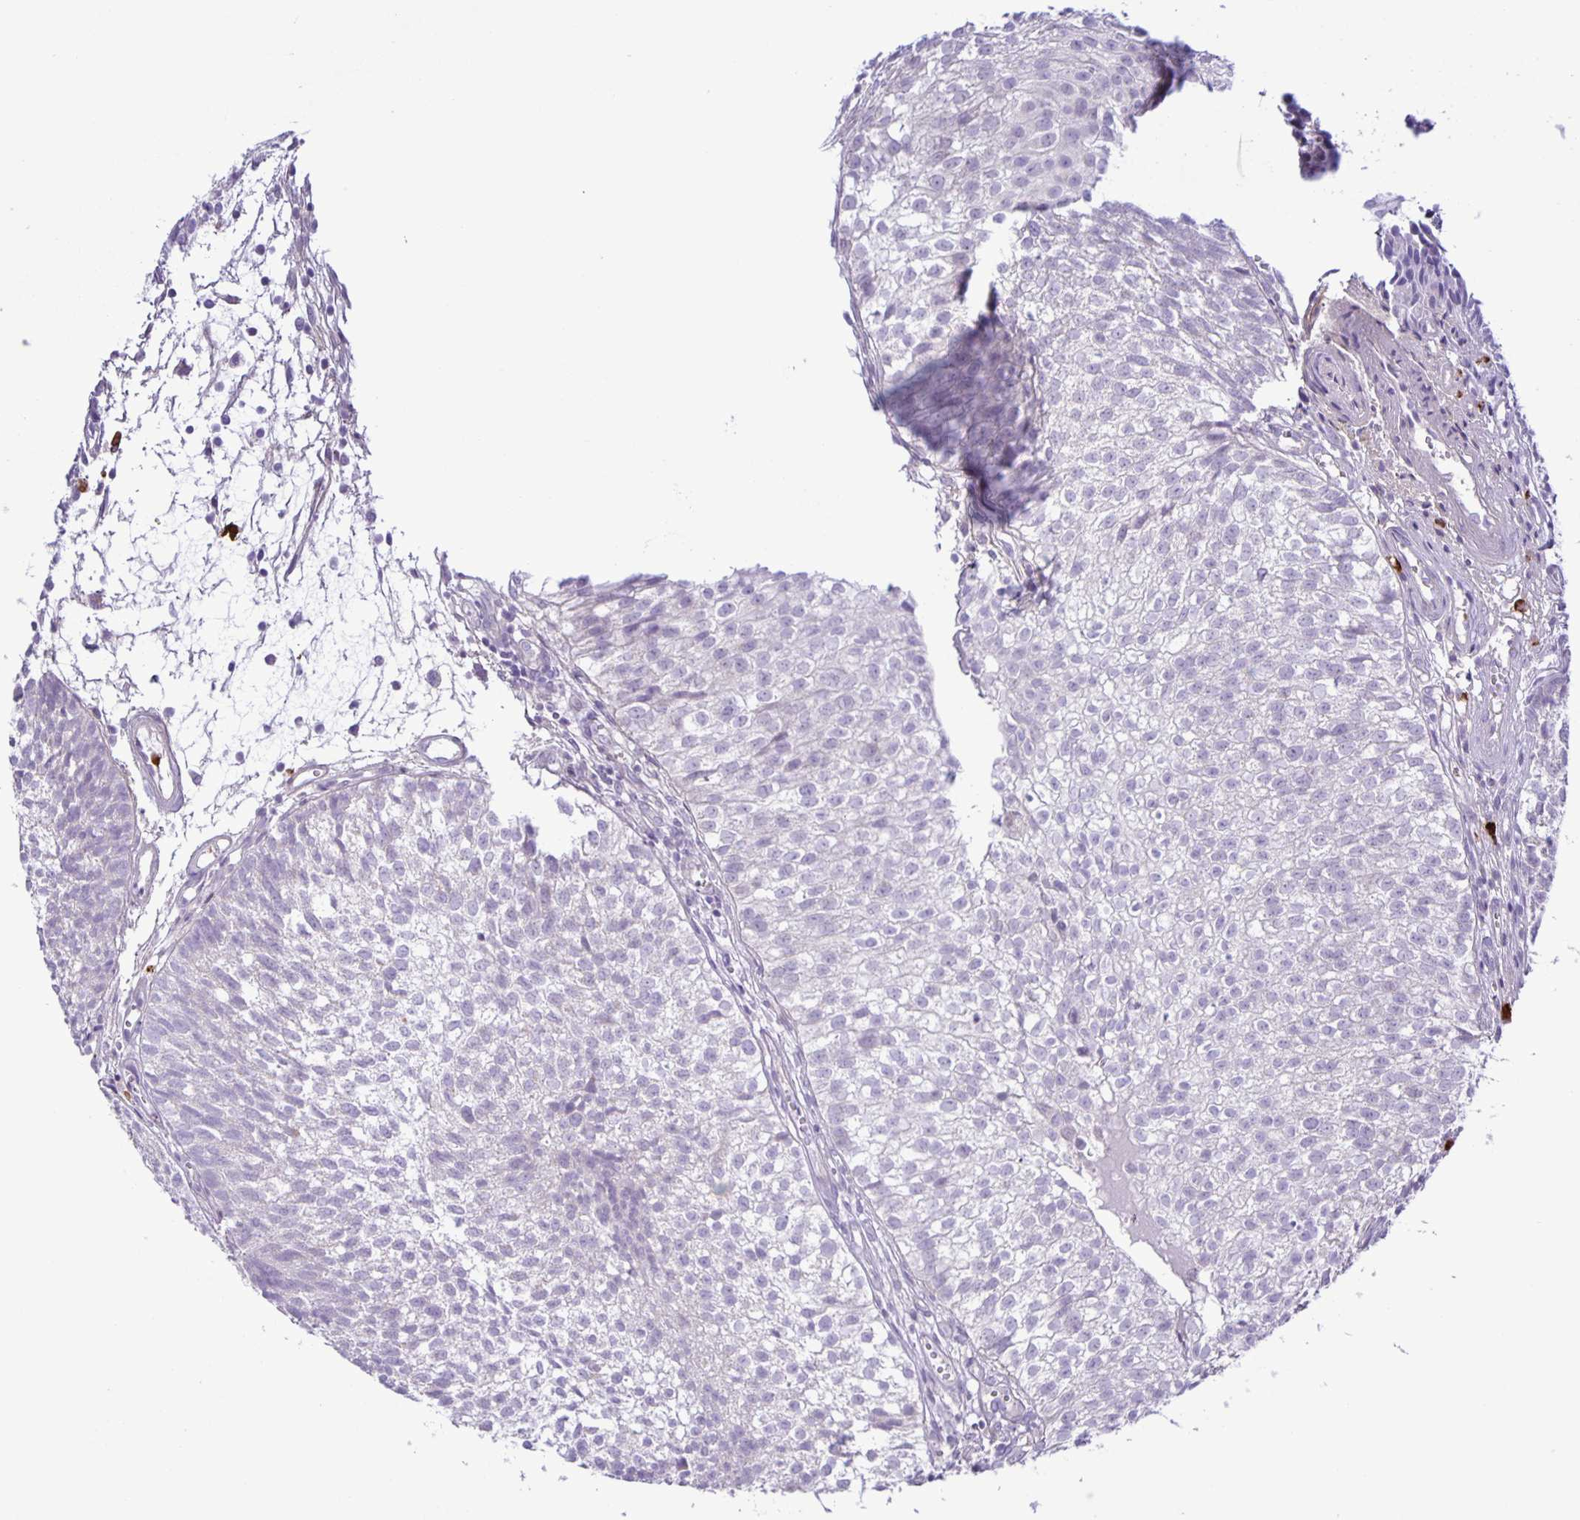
{"staining": {"intensity": "negative", "quantity": "none", "location": "none"}, "tissue": "urothelial cancer", "cell_type": "Tumor cells", "image_type": "cancer", "snomed": [{"axis": "morphology", "description": "Urothelial carcinoma, Low grade"}, {"axis": "topography", "description": "Urinary bladder"}], "caption": "This image is of low-grade urothelial carcinoma stained with immunohistochemistry to label a protein in brown with the nuclei are counter-stained blue. There is no staining in tumor cells.", "gene": "ADCK1", "patient": {"sex": "male", "age": 70}}